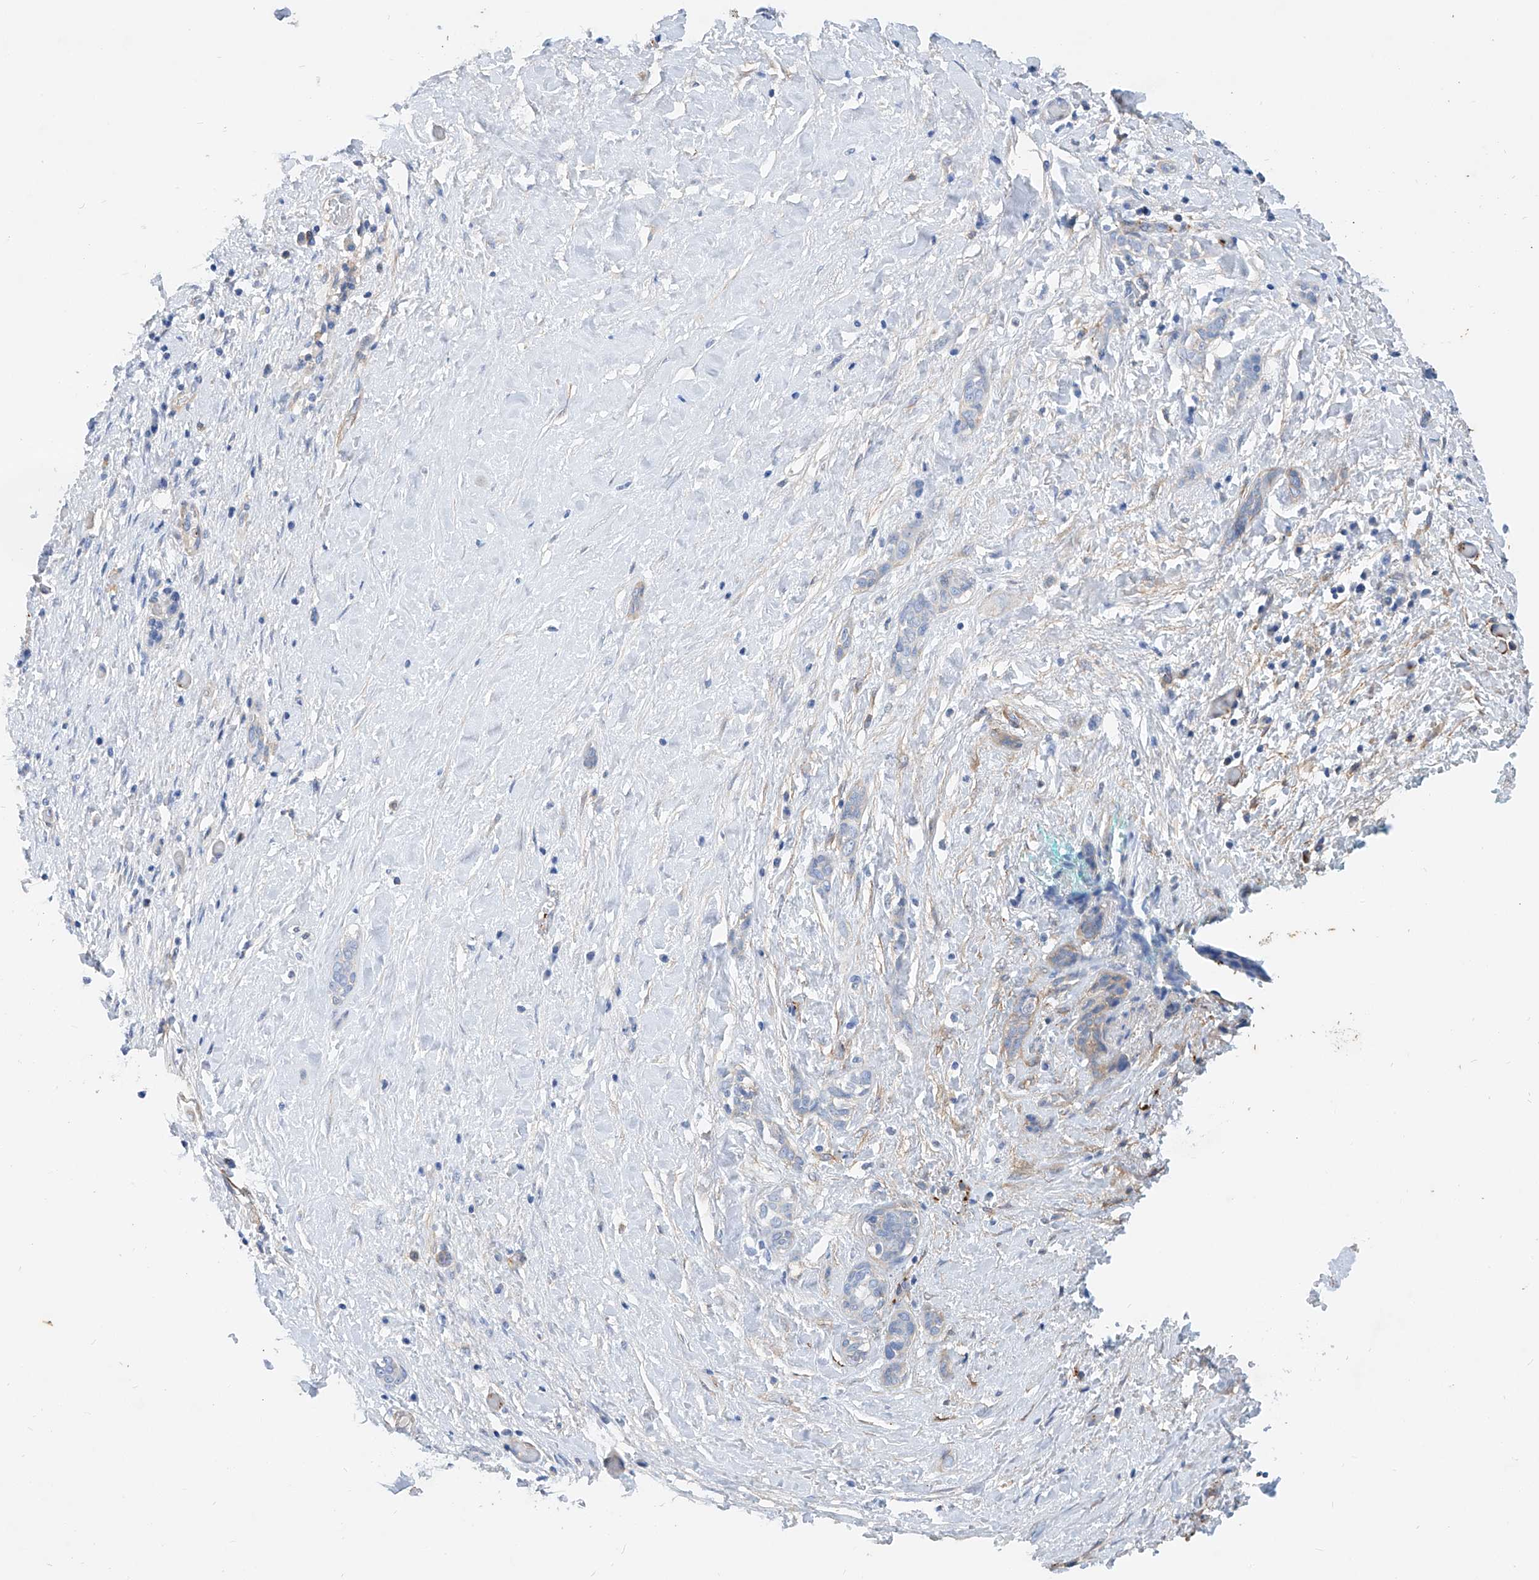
{"staining": {"intensity": "negative", "quantity": "none", "location": "none"}, "tissue": "pancreatic cancer", "cell_type": "Tumor cells", "image_type": "cancer", "snomed": [{"axis": "morphology", "description": "Normal tissue, NOS"}, {"axis": "morphology", "description": "Adenocarcinoma, NOS"}, {"axis": "topography", "description": "Pancreas"}, {"axis": "topography", "description": "Peripheral nerve tissue"}], "caption": "Pancreatic cancer was stained to show a protein in brown. There is no significant staining in tumor cells. (DAB (3,3'-diaminobenzidine) IHC, high magnification).", "gene": "TAS2R60", "patient": {"sex": "female", "age": 63}}